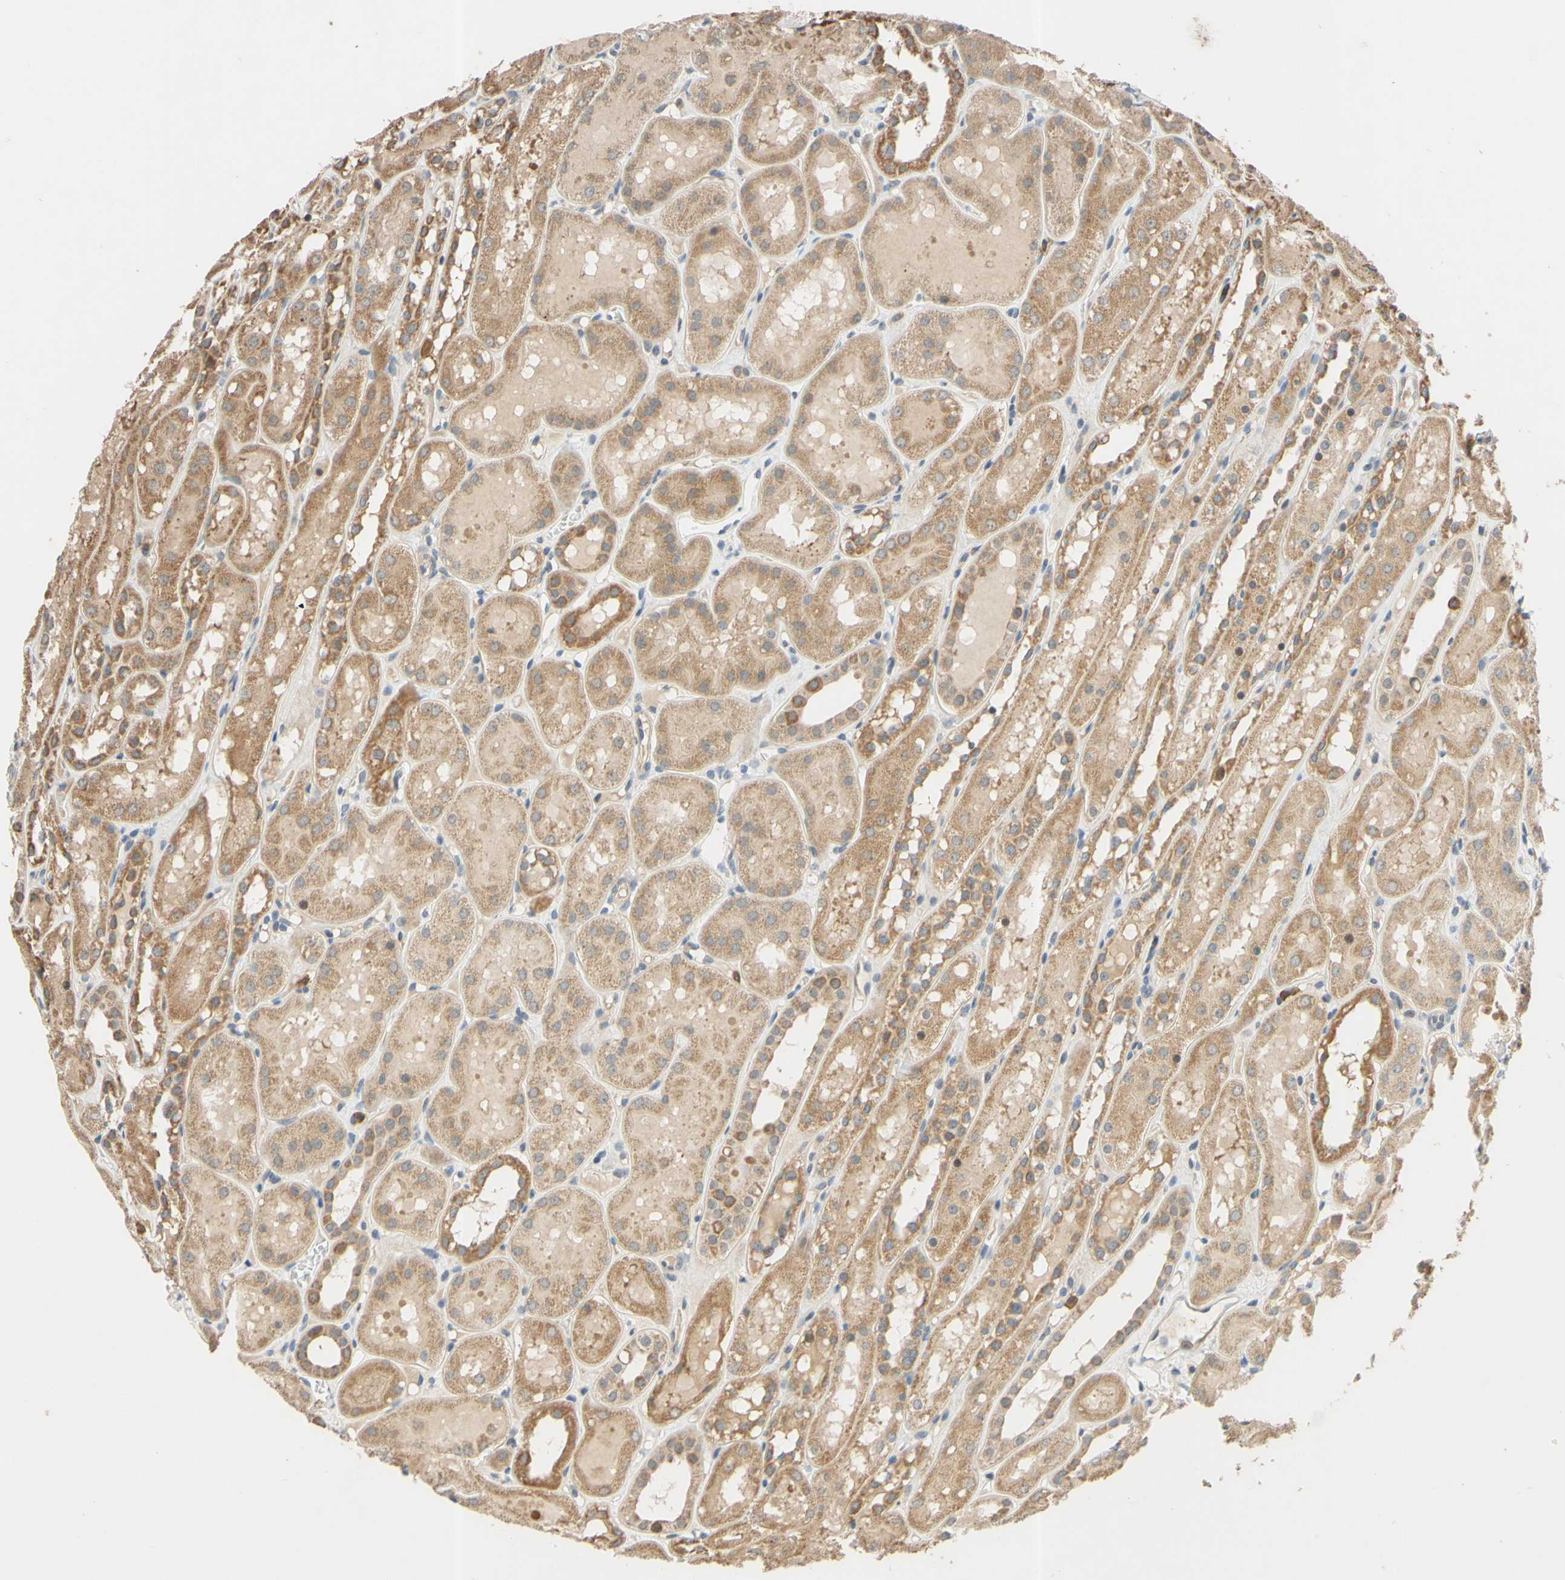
{"staining": {"intensity": "weak", "quantity": ">75%", "location": "cytoplasmic/membranous"}, "tissue": "kidney", "cell_type": "Cells in glomeruli", "image_type": "normal", "snomed": [{"axis": "morphology", "description": "Normal tissue, NOS"}, {"axis": "topography", "description": "Kidney"}, {"axis": "topography", "description": "Urinary bladder"}], "caption": "Kidney stained with a protein marker demonstrates weak staining in cells in glomeruli.", "gene": "GATA1", "patient": {"sex": "male", "age": 16}}